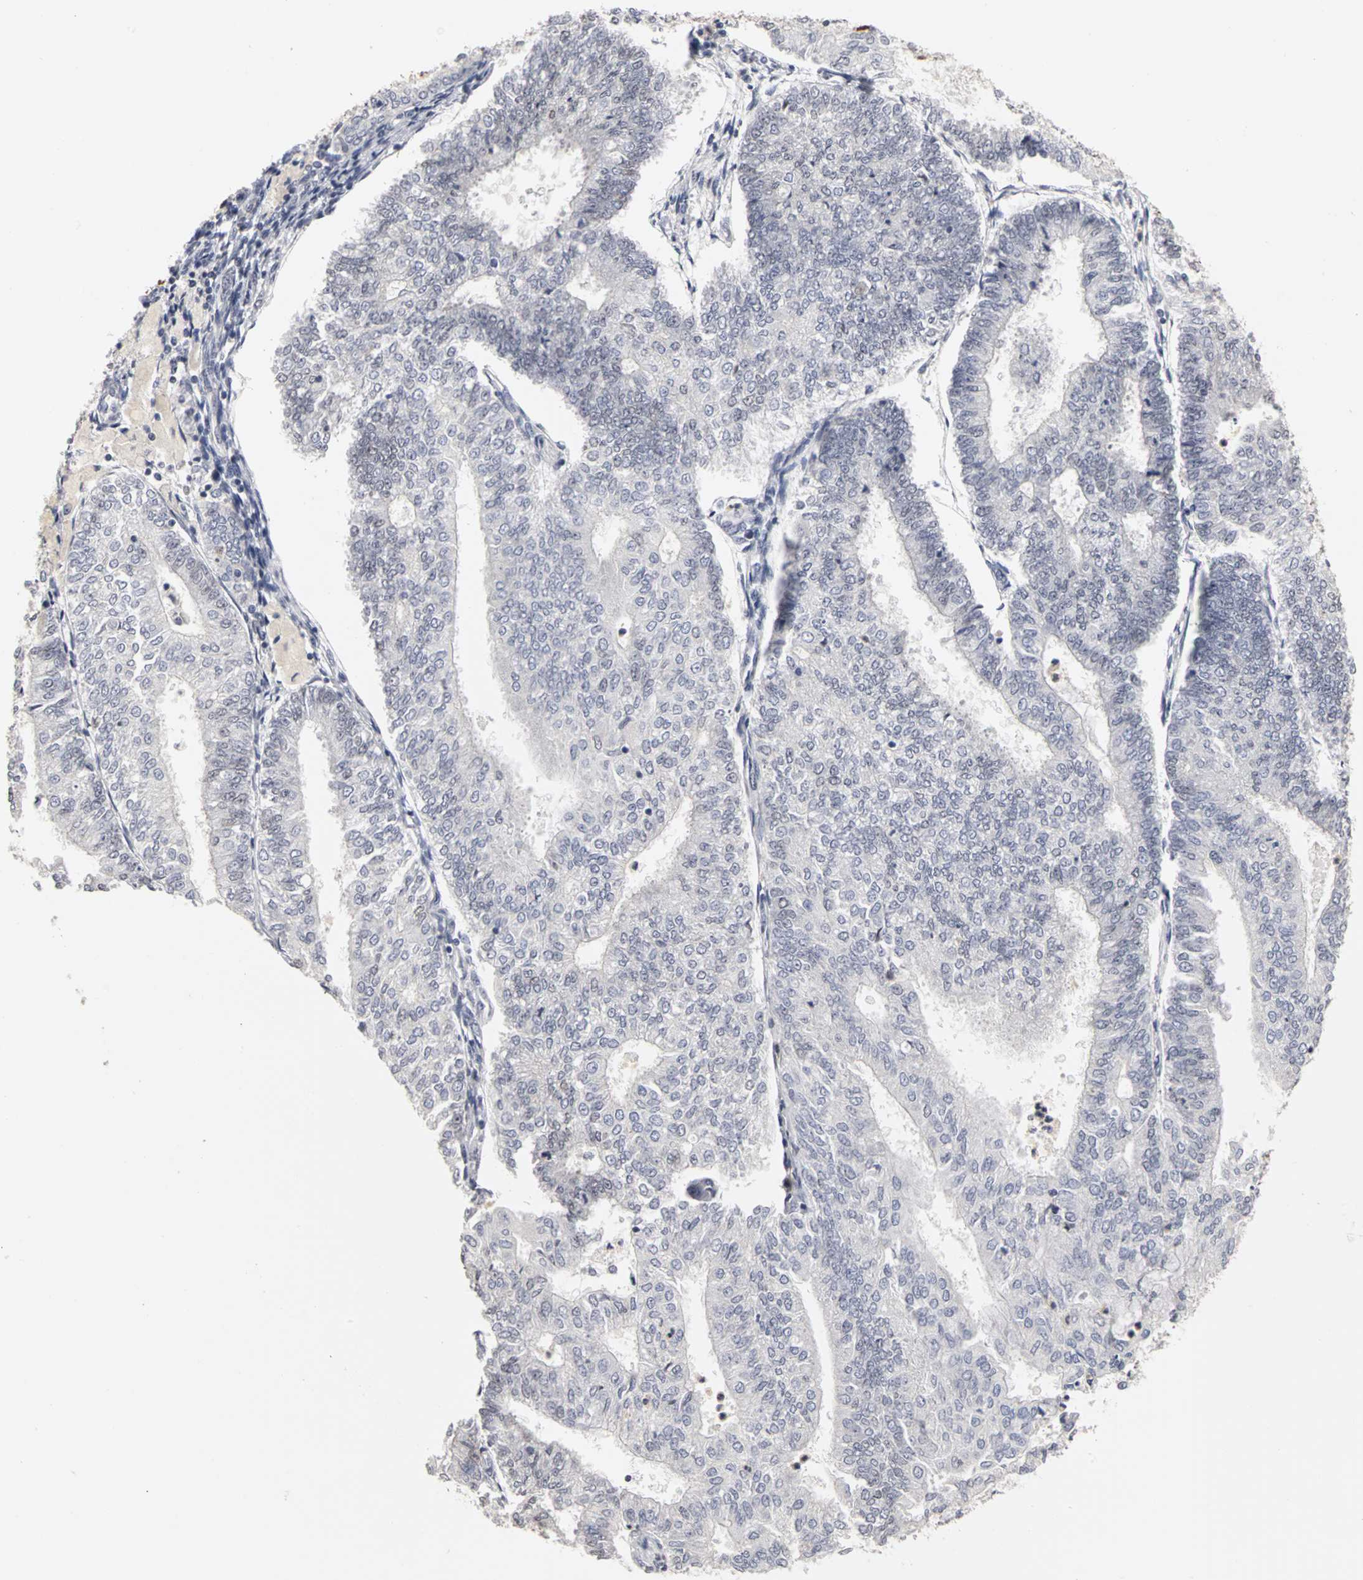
{"staining": {"intensity": "negative", "quantity": "none", "location": "none"}, "tissue": "endometrial cancer", "cell_type": "Tumor cells", "image_type": "cancer", "snomed": [{"axis": "morphology", "description": "Adenocarcinoma, NOS"}, {"axis": "topography", "description": "Endometrium"}], "caption": "Adenocarcinoma (endometrial) was stained to show a protein in brown. There is no significant staining in tumor cells.", "gene": "MCM6", "patient": {"sex": "female", "age": 59}}